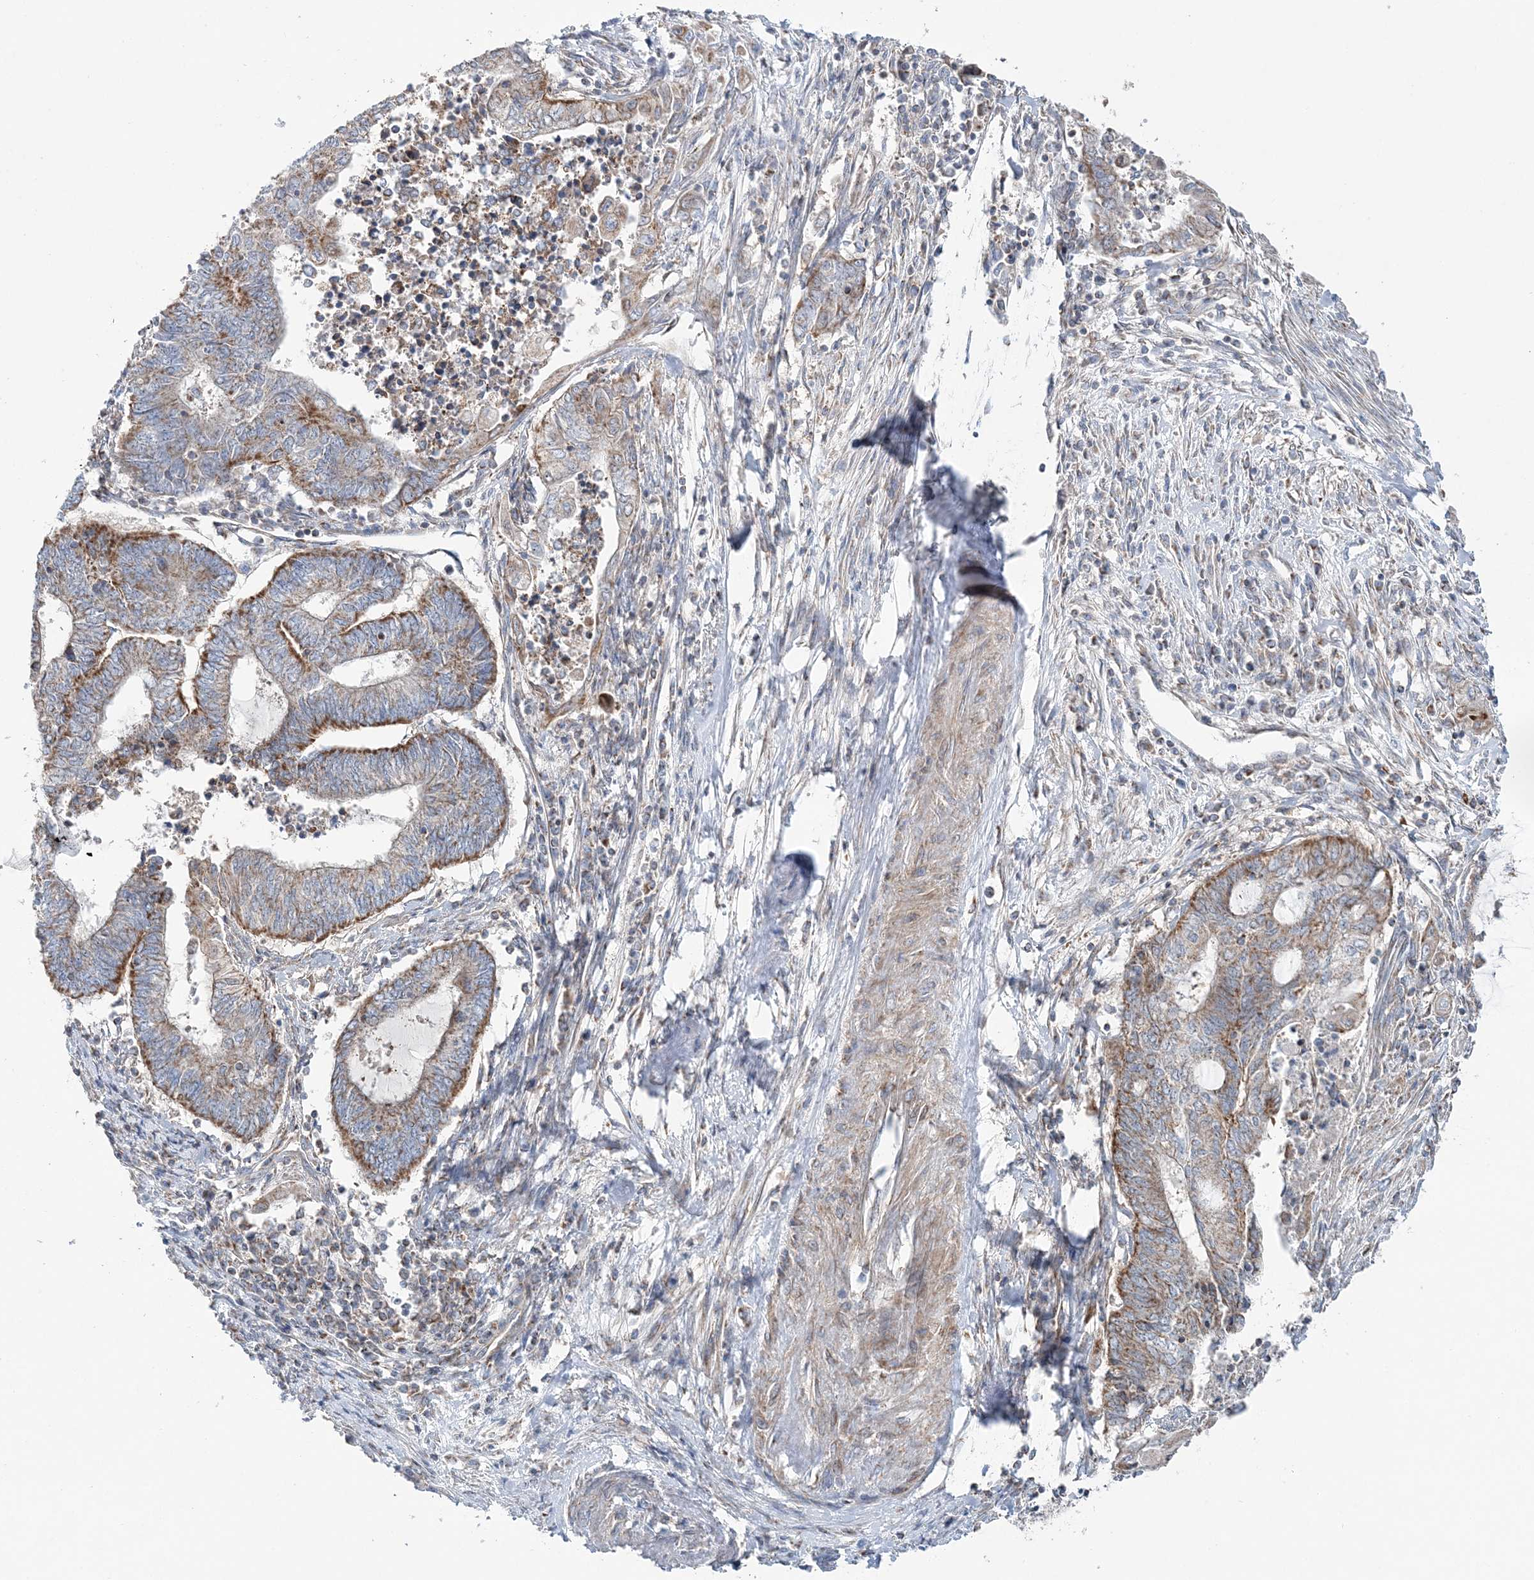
{"staining": {"intensity": "moderate", "quantity": ">75%", "location": "cytoplasmic/membranous"}, "tissue": "endometrial cancer", "cell_type": "Tumor cells", "image_type": "cancer", "snomed": [{"axis": "morphology", "description": "Adenocarcinoma, NOS"}, {"axis": "topography", "description": "Uterus"}, {"axis": "topography", "description": "Endometrium"}], "caption": "Tumor cells show moderate cytoplasmic/membranous positivity in about >75% of cells in endometrial cancer (adenocarcinoma).", "gene": "OPA1", "patient": {"sex": "female", "age": 70}}